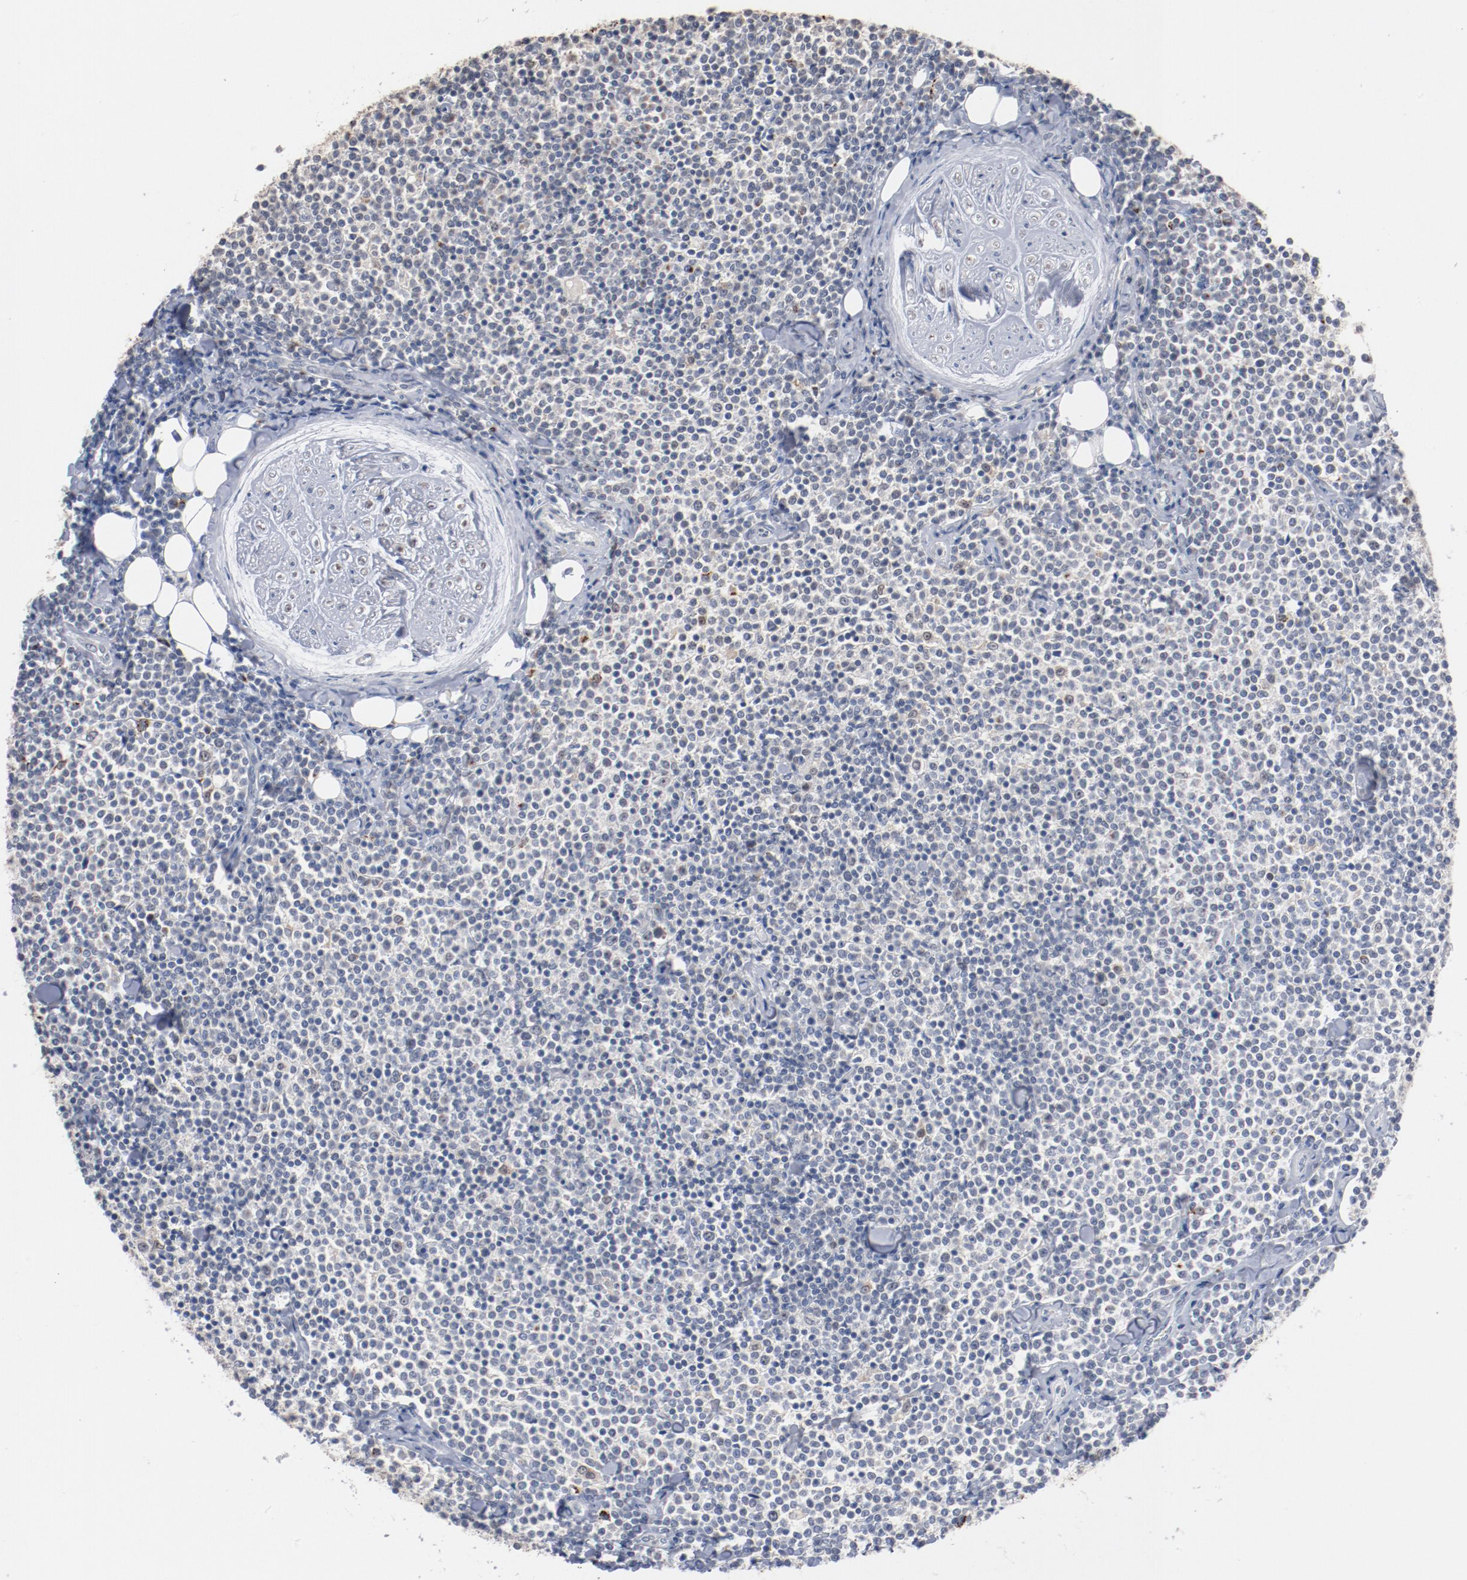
{"staining": {"intensity": "negative", "quantity": "none", "location": "none"}, "tissue": "lymphoma", "cell_type": "Tumor cells", "image_type": "cancer", "snomed": [{"axis": "morphology", "description": "Malignant lymphoma, non-Hodgkin's type, Low grade"}, {"axis": "topography", "description": "Soft tissue"}], "caption": "Immunohistochemistry (IHC) micrograph of lymphoma stained for a protein (brown), which displays no positivity in tumor cells.", "gene": "ERICH1", "patient": {"sex": "male", "age": 92}}